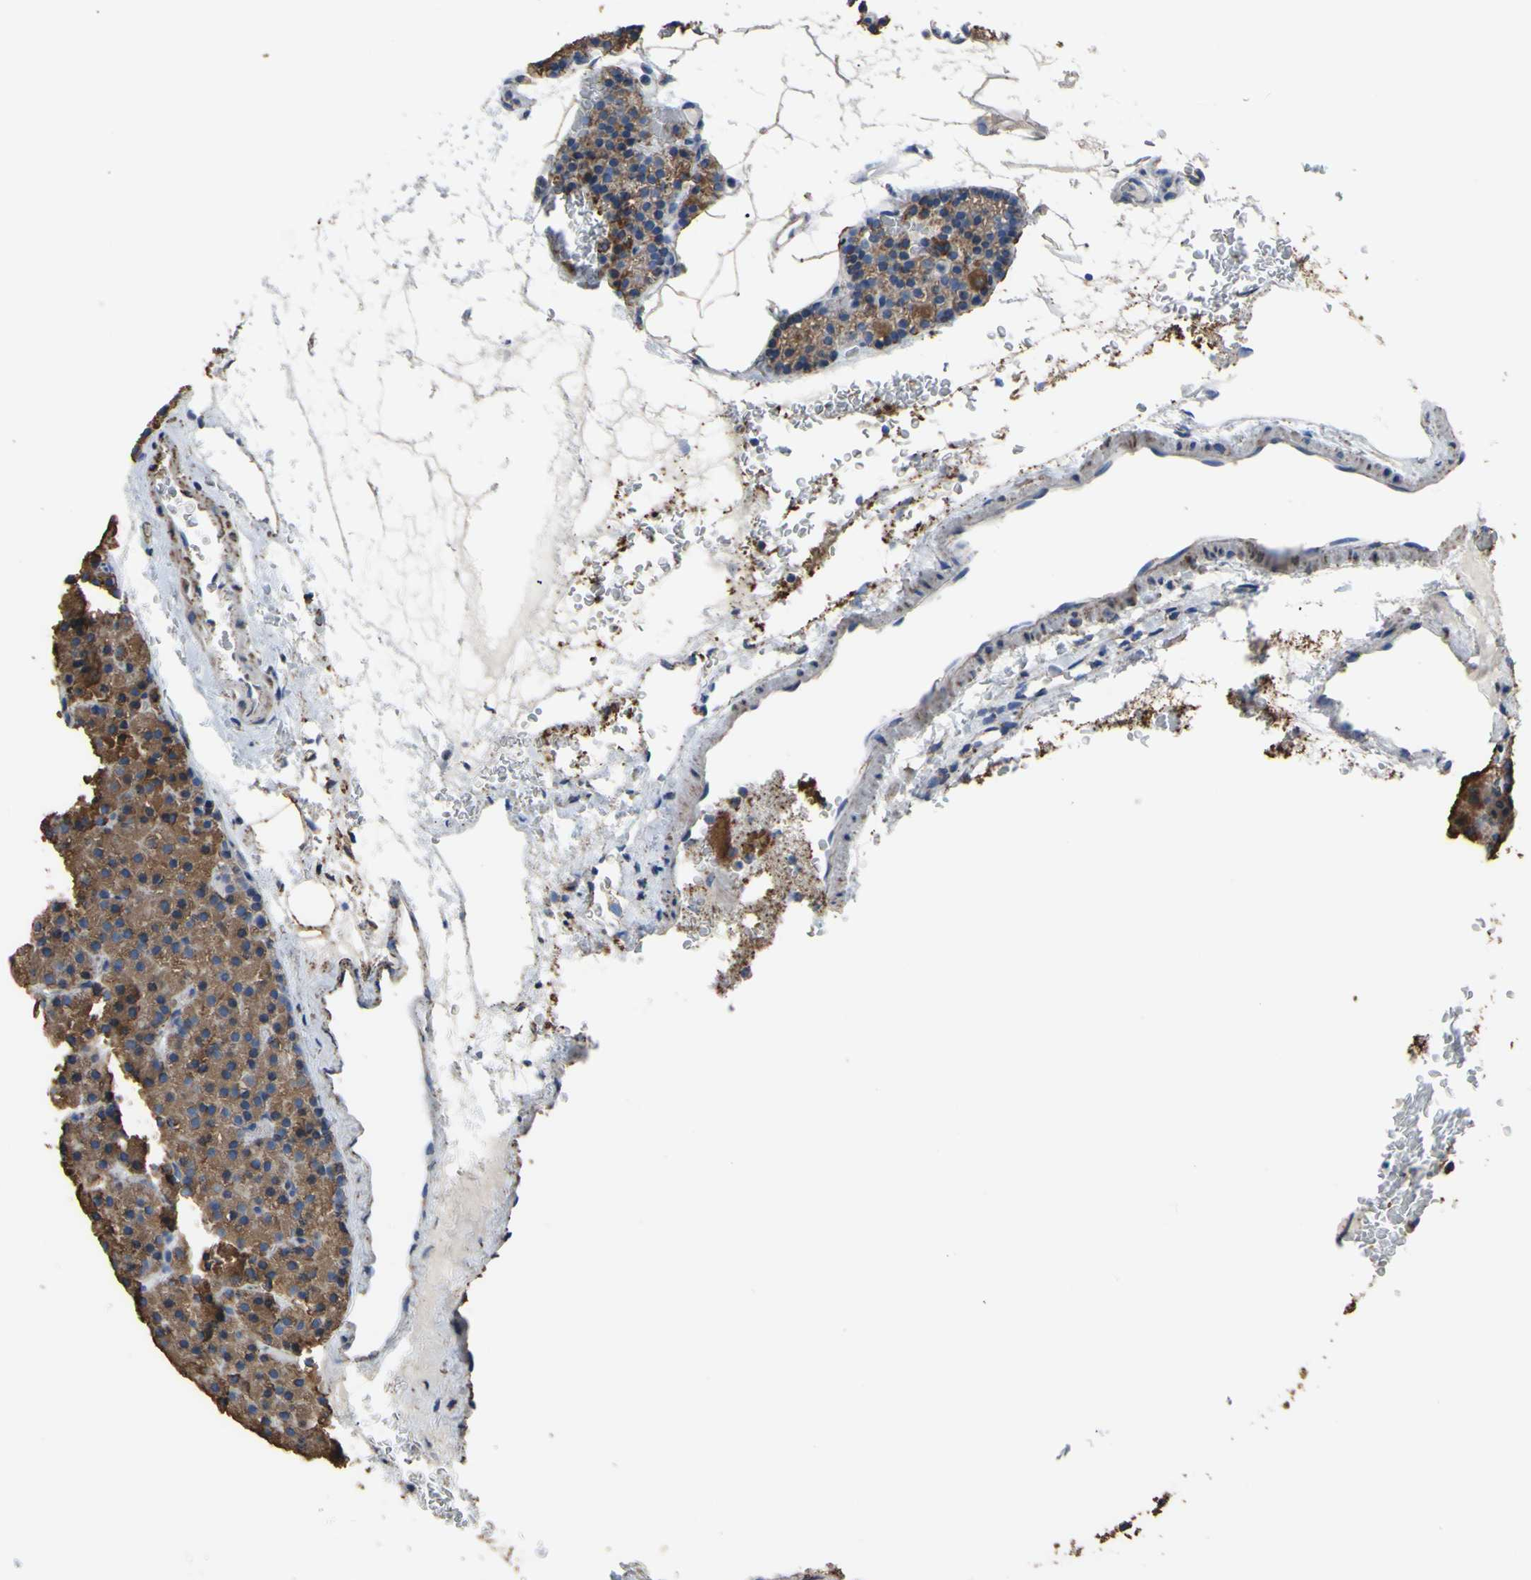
{"staining": {"intensity": "strong", "quantity": ">75%", "location": "cytoplasmic/membranous"}, "tissue": "parathyroid gland", "cell_type": "Glandular cells", "image_type": "normal", "snomed": [{"axis": "morphology", "description": "Normal tissue, NOS"}, {"axis": "morphology", "description": "Hyperplasia, NOS"}, {"axis": "topography", "description": "Parathyroid gland"}], "caption": "Strong cytoplasmic/membranous expression is seen in about >75% of glandular cells in unremarkable parathyroid gland. Nuclei are stained in blue.", "gene": "CMKLR2", "patient": {"sex": "male", "age": 44}}